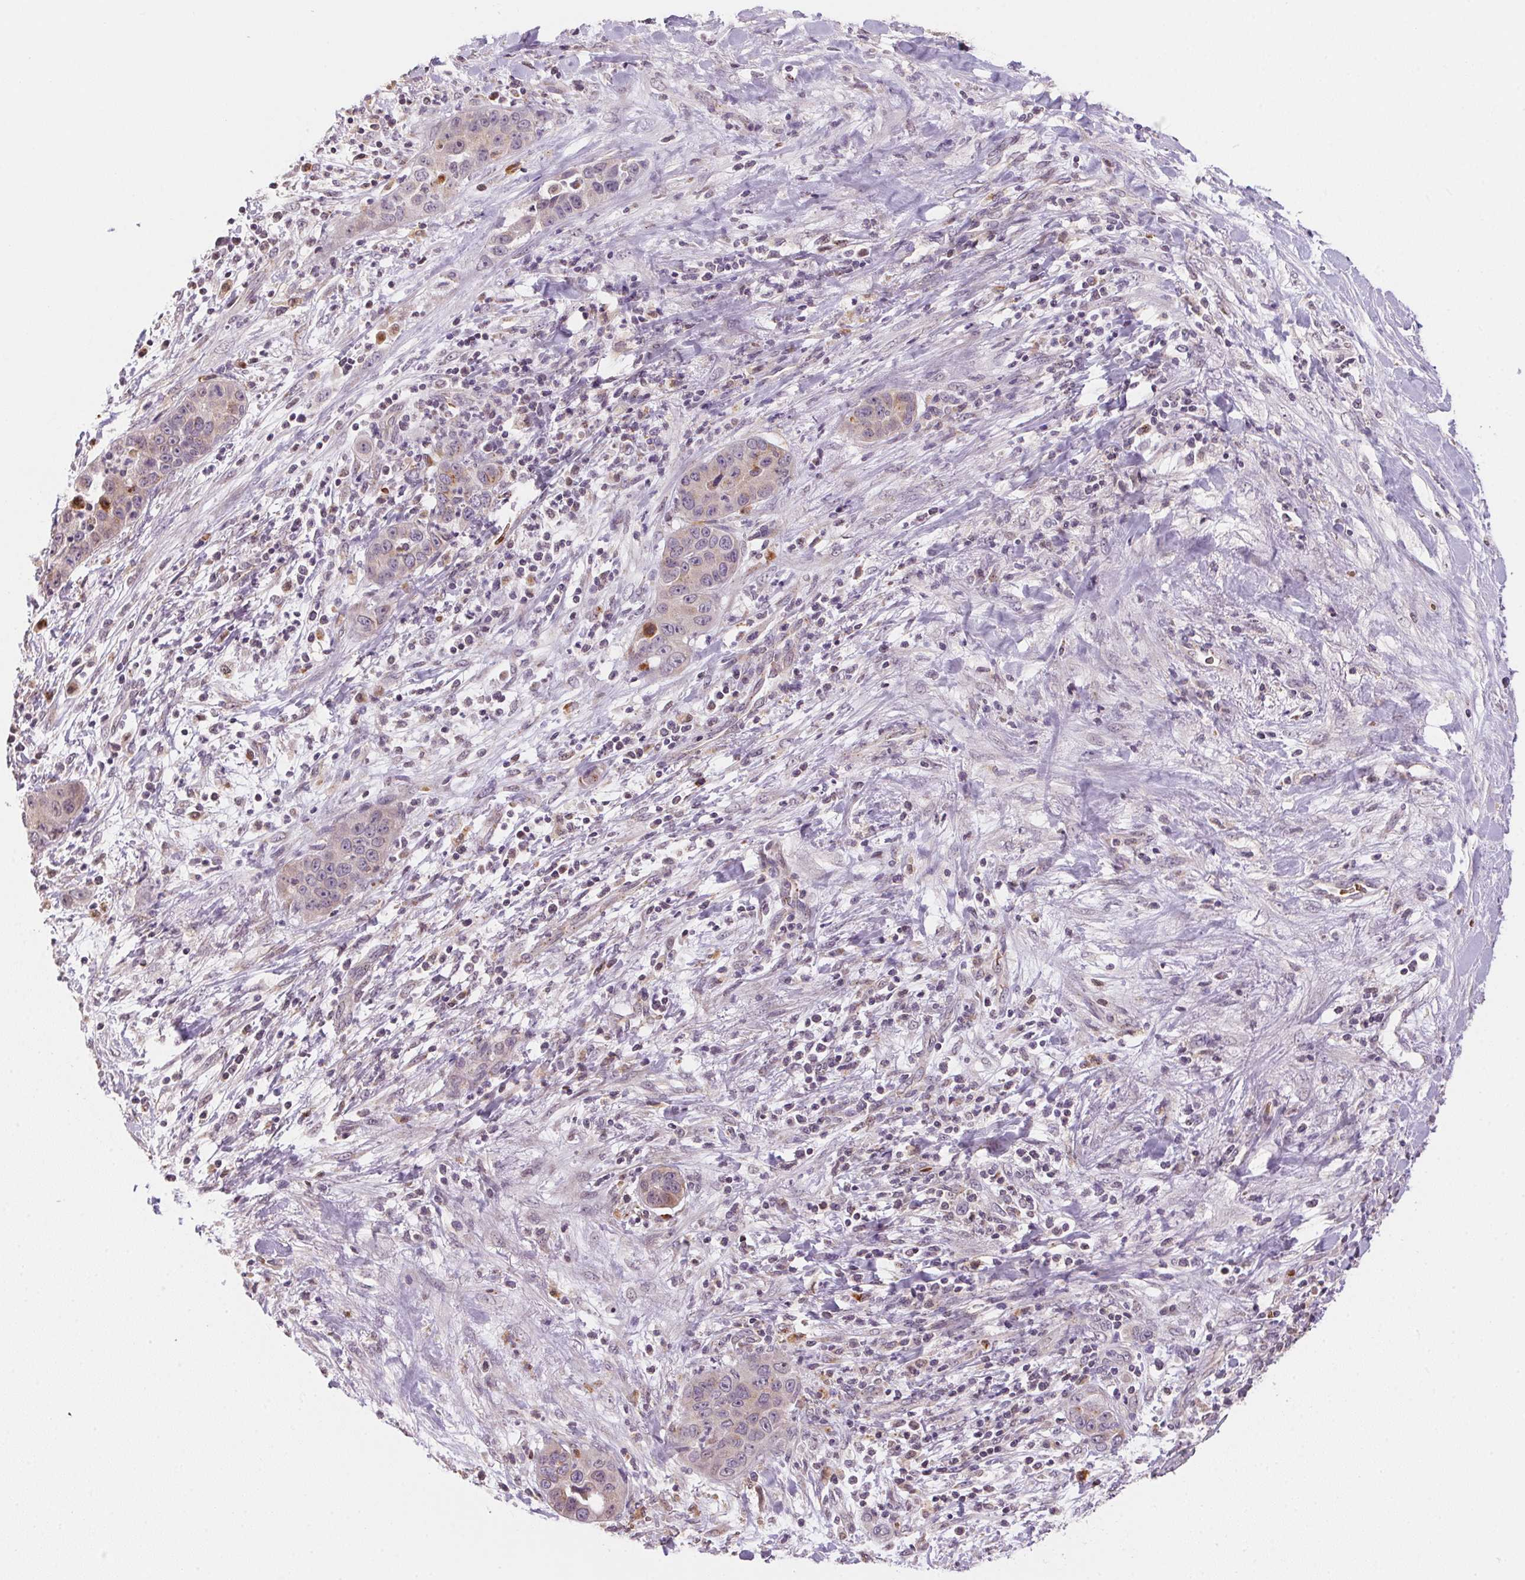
{"staining": {"intensity": "weak", "quantity": "<25%", "location": "cytoplasmic/membranous"}, "tissue": "liver cancer", "cell_type": "Tumor cells", "image_type": "cancer", "snomed": [{"axis": "morphology", "description": "Cholangiocarcinoma"}, {"axis": "topography", "description": "Liver"}], "caption": "A high-resolution micrograph shows immunohistochemistry staining of liver cancer, which shows no significant positivity in tumor cells.", "gene": "METTL13", "patient": {"sex": "female", "age": 52}}